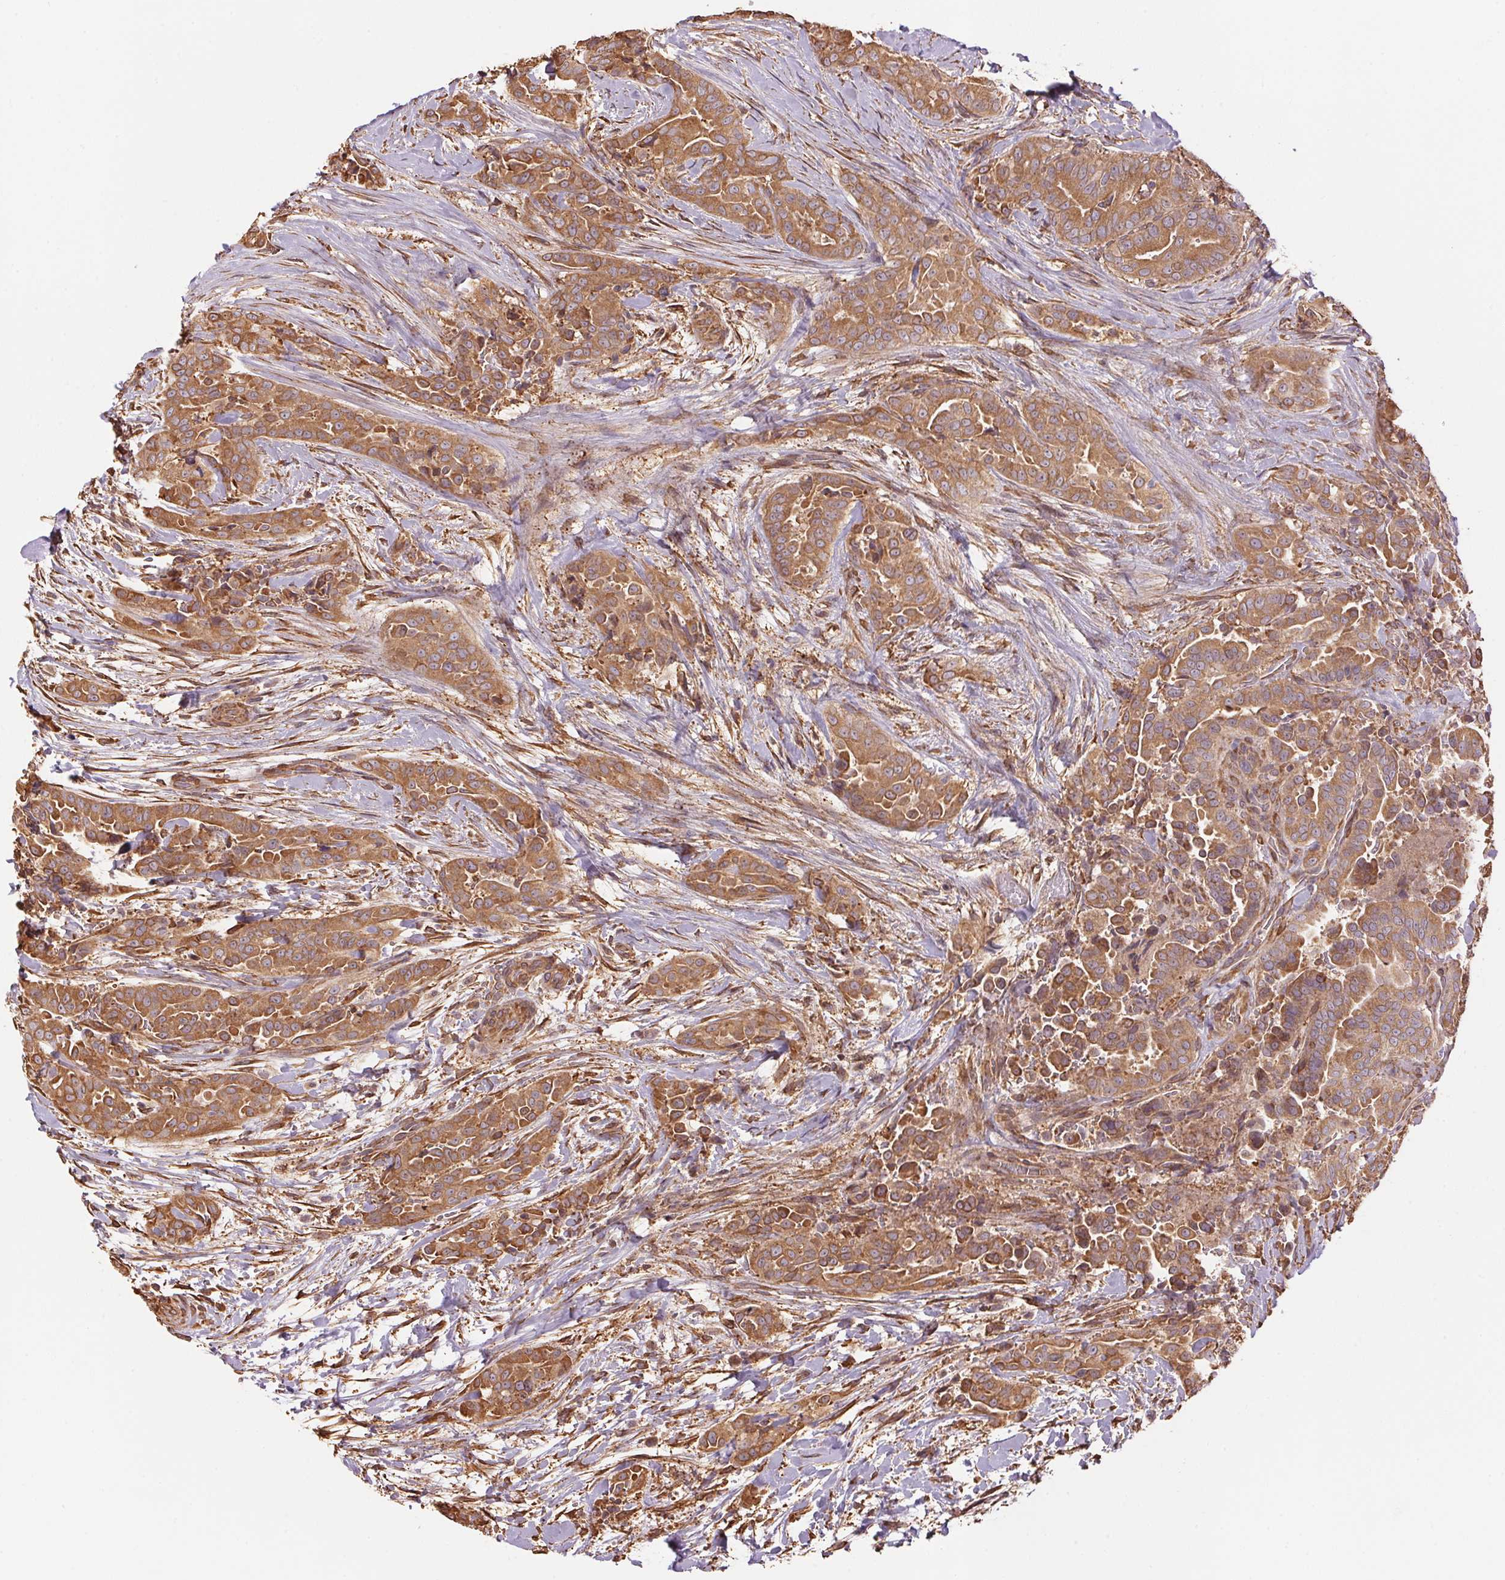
{"staining": {"intensity": "moderate", "quantity": ">75%", "location": "cytoplasmic/membranous"}, "tissue": "thyroid cancer", "cell_type": "Tumor cells", "image_type": "cancer", "snomed": [{"axis": "morphology", "description": "Papillary adenocarcinoma, NOS"}, {"axis": "topography", "description": "Thyroid gland"}], "caption": "Protein expression analysis of papillary adenocarcinoma (thyroid) demonstrates moderate cytoplasmic/membranous expression in approximately >75% of tumor cells.", "gene": "C6orf163", "patient": {"sex": "male", "age": 61}}